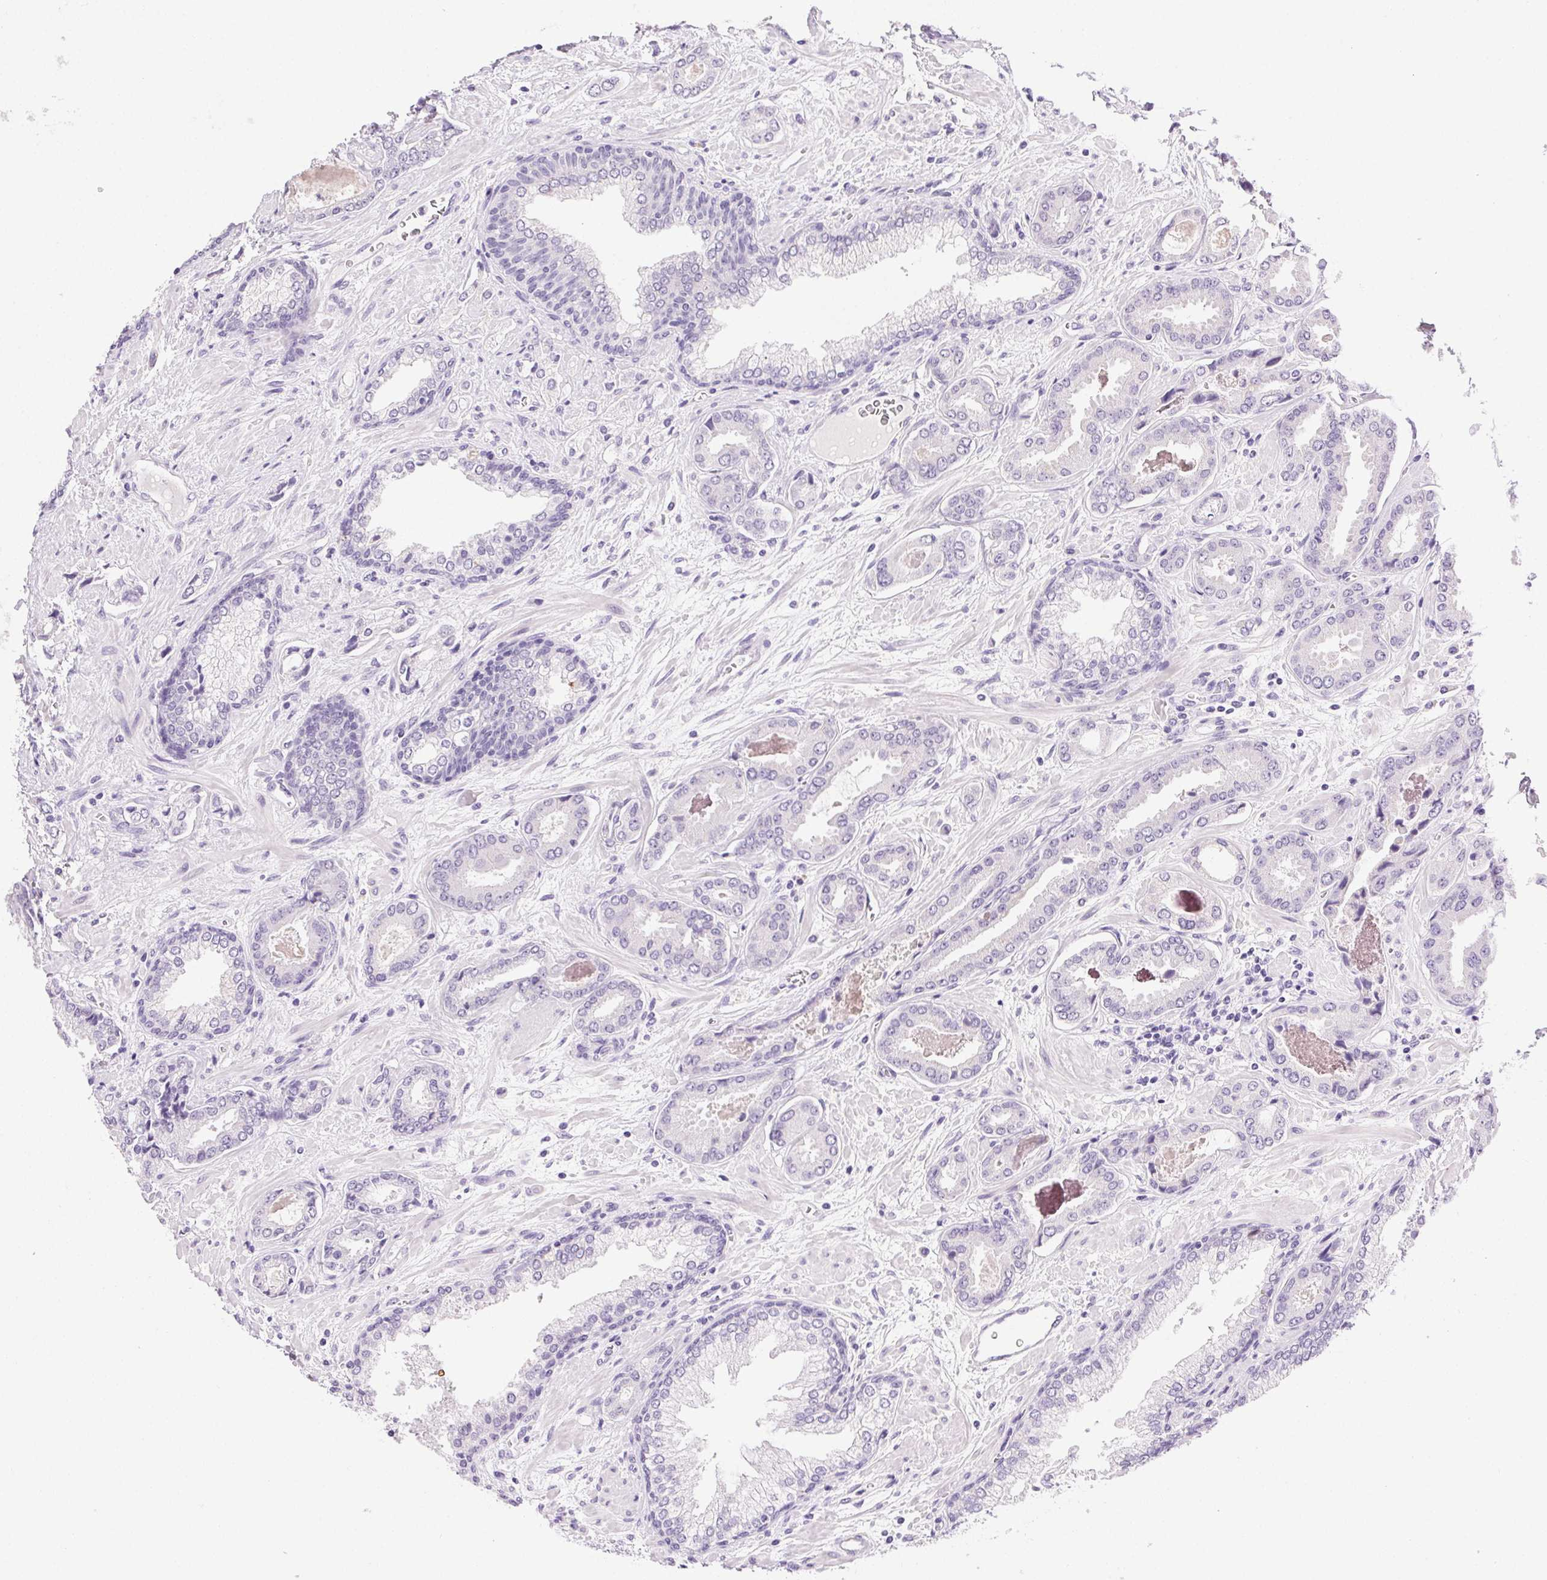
{"staining": {"intensity": "negative", "quantity": "none", "location": "none"}, "tissue": "prostate cancer", "cell_type": "Tumor cells", "image_type": "cancer", "snomed": [{"axis": "morphology", "description": "Adenocarcinoma, Low grade"}, {"axis": "topography", "description": "Prostate"}], "caption": "The immunohistochemistry (IHC) micrograph has no significant expression in tumor cells of prostate cancer tissue.", "gene": "CLDN10", "patient": {"sex": "male", "age": 61}}